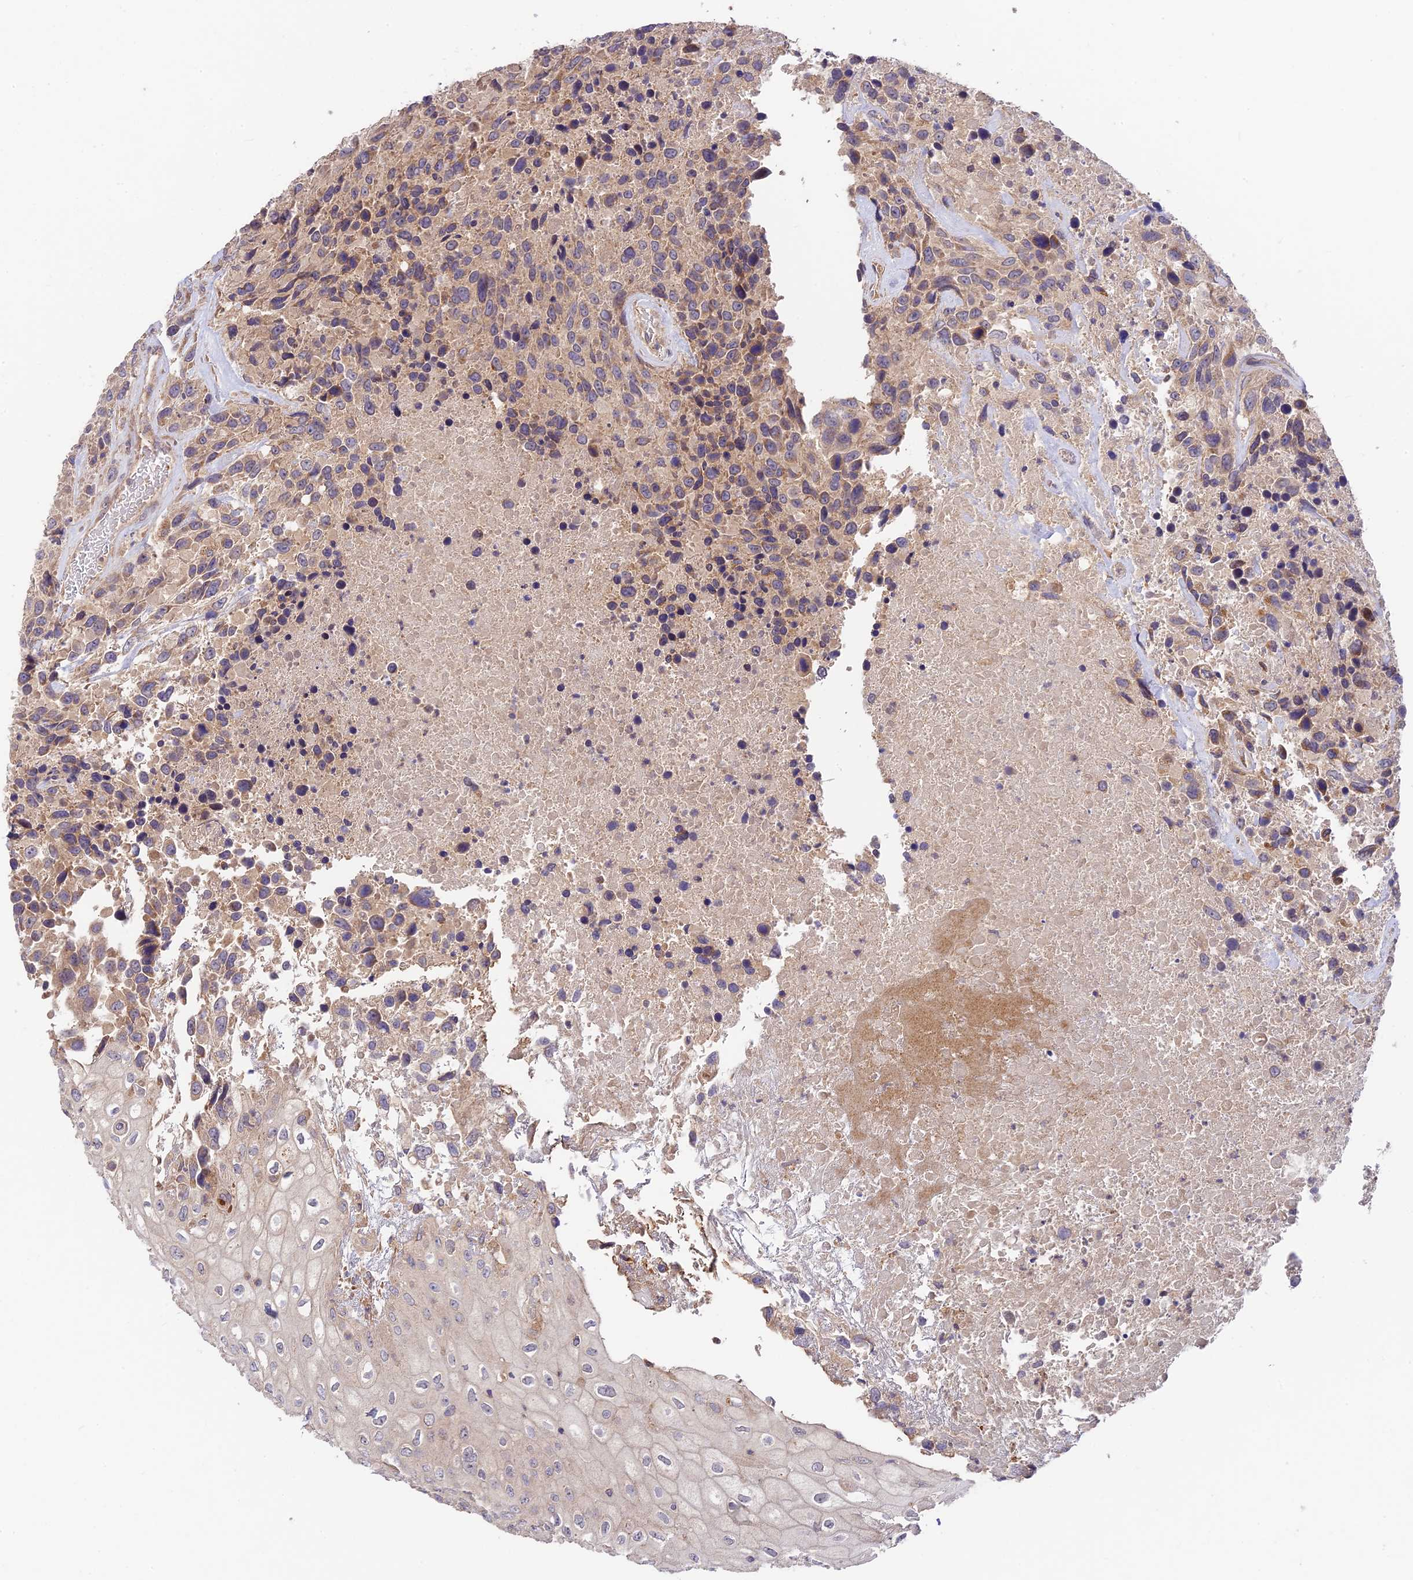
{"staining": {"intensity": "weak", "quantity": "25%-75%", "location": "cytoplasmic/membranous"}, "tissue": "urothelial cancer", "cell_type": "Tumor cells", "image_type": "cancer", "snomed": [{"axis": "morphology", "description": "Urothelial carcinoma, High grade"}, {"axis": "topography", "description": "Urinary bladder"}], "caption": "Brown immunohistochemical staining in human high-grade urothelial carcinoma displays weak cytoplasmic/membranous staining in about 25%-75% of tumor cells.", "gene": "C3orf20", "patient": {"sex": "female", "age": 70}}